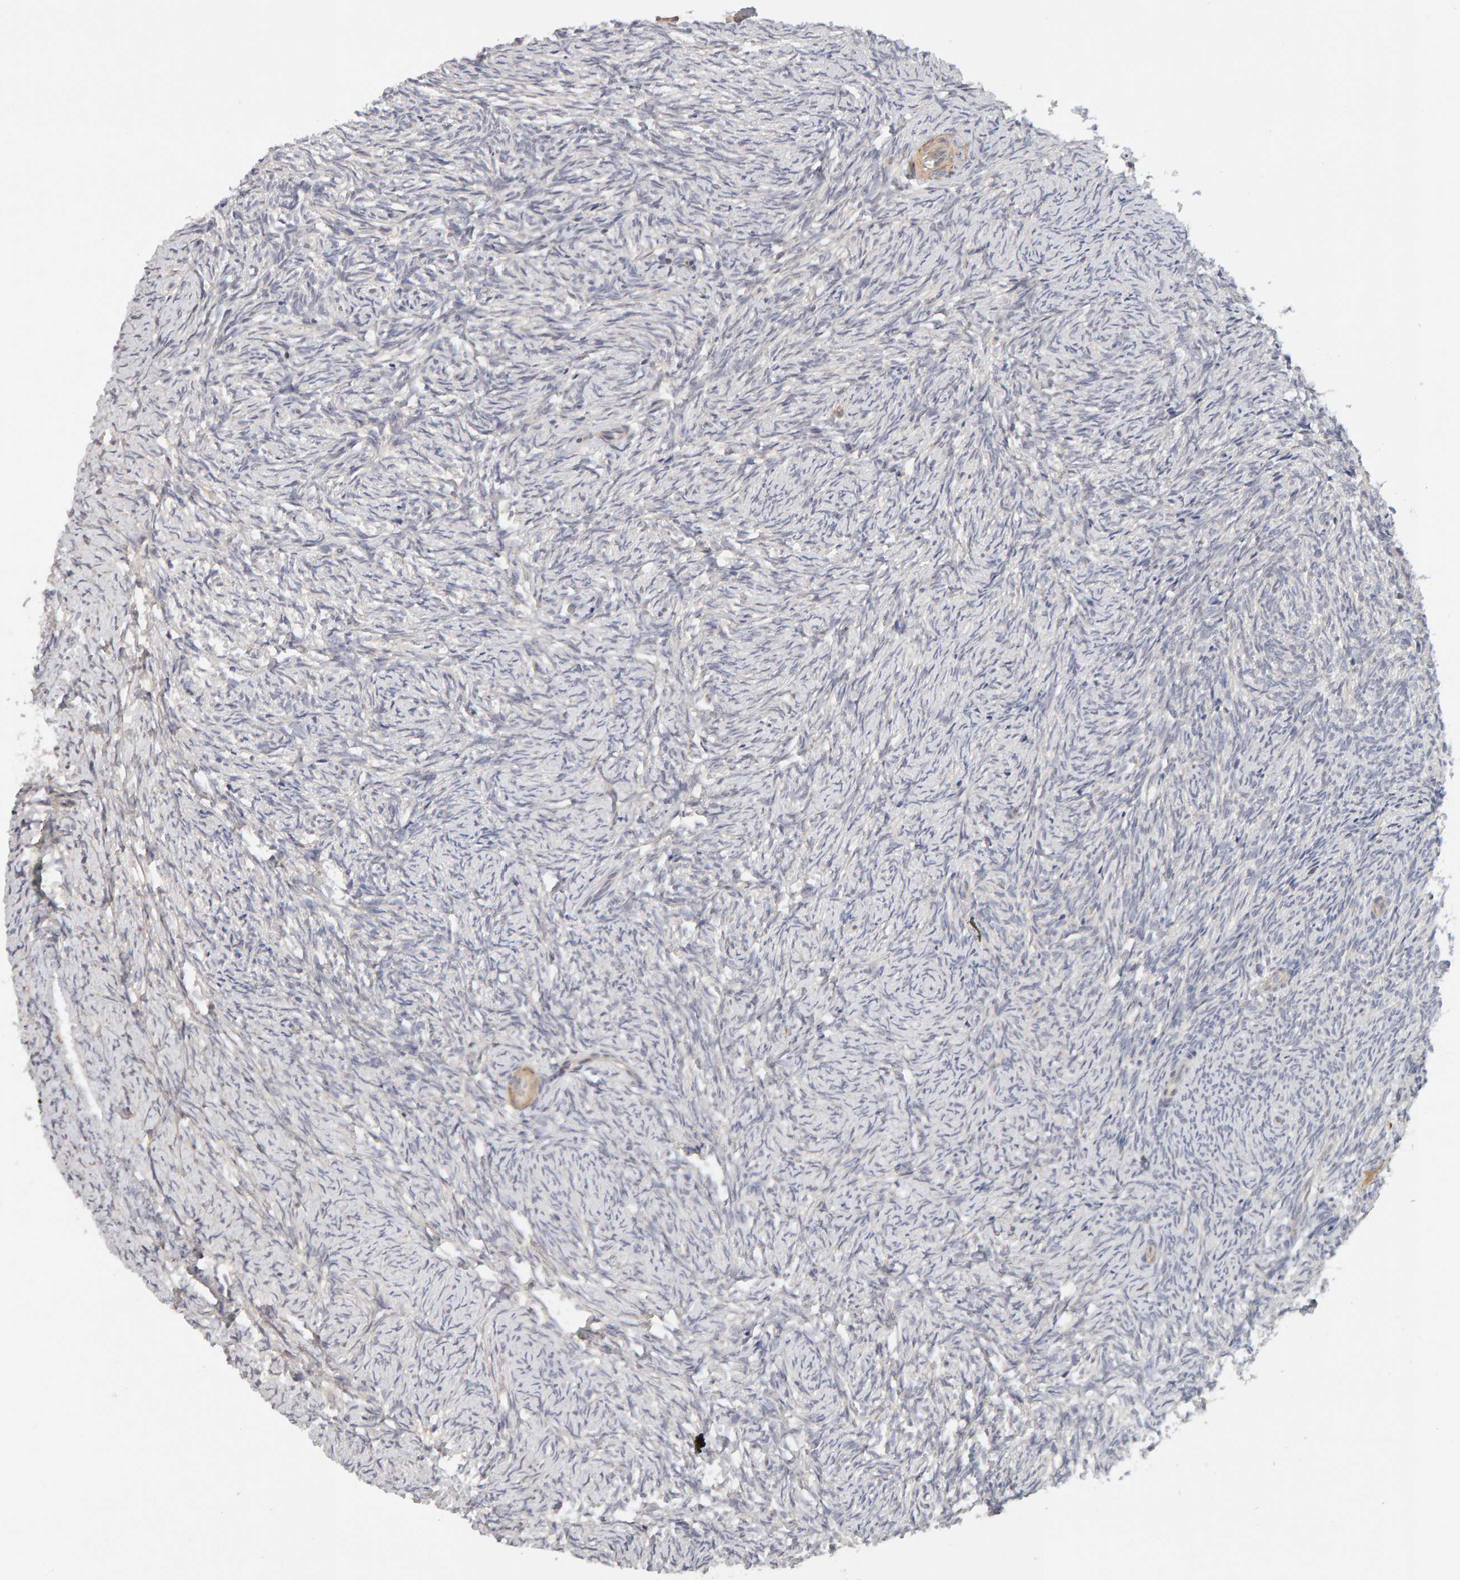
{"staining": {"intensity": "negative", "quantity": "none", "location": "none"}, "tissue": "ovary", "cell_type": "Ovarian stroma cells", "image_type": "normal", "snomed": [{"axis": "morphology", "description": "Normal tissue, NOS"}, {"axis": "topography", "description": "Ovary"}], "caption": "This is an IHC photomicrograph of normal ovary. There is no expression in ovarian stroma cells.", "gene": "NUDCD1", "patient": {"sex": "female", "age": 41}}